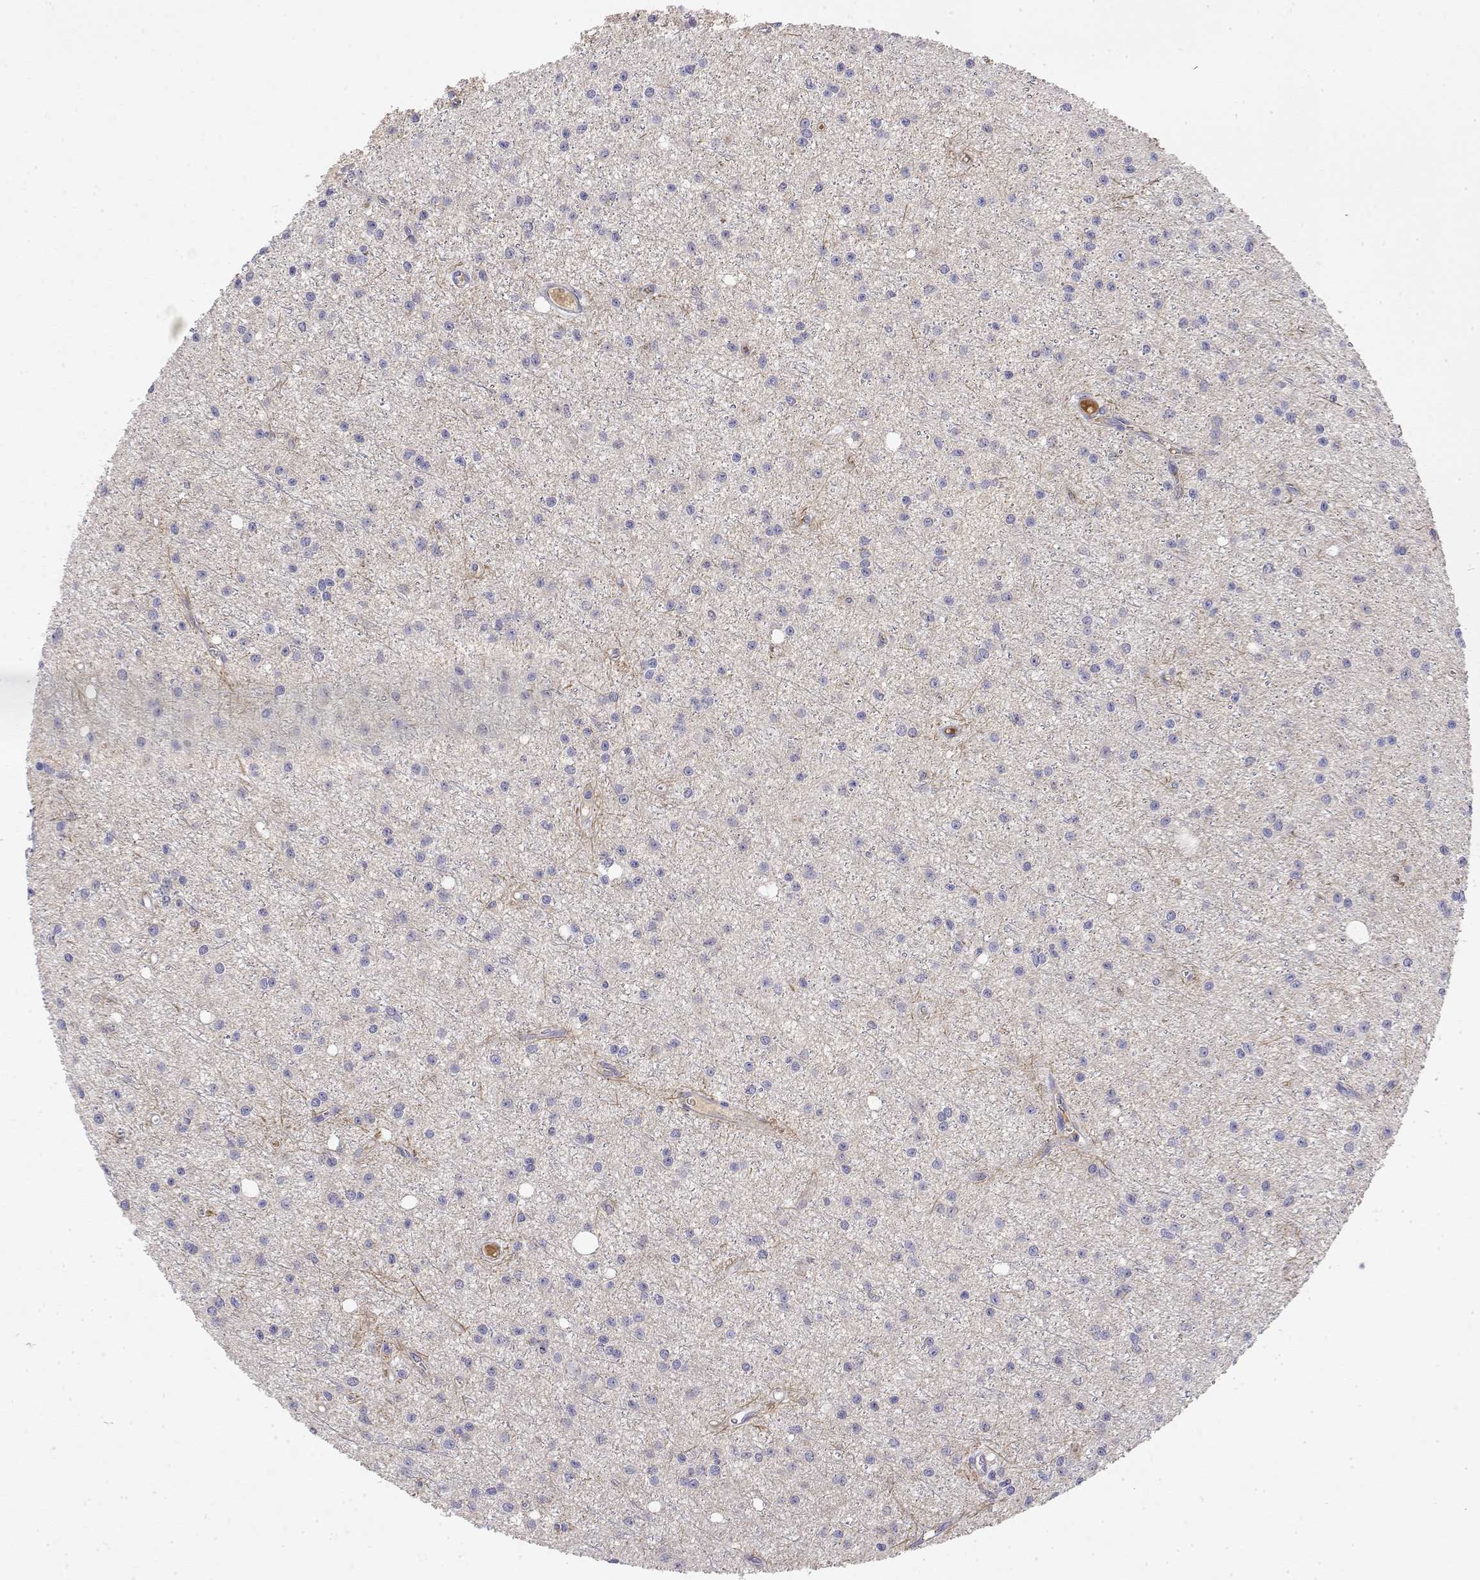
{"staining": {"intensity": "negative", "quantity": "none", "location": "none"}, "tissue": "glioma", "cell_type": "Tumor cells", "image_type": "cancer", "snomed": [{"axis": "morphology", "description": "Glioma, malignant, Low grade"}, {"axis": "topography", "description": "Brain"}], "caption": "Immunohistochemistry photomicrograph of malignant low-grade glioma stained for a protein (brown), which reveals no expression in tumor cells. The staining is performed using DAB brown chromogen with nuclei counter-stained in using hematoxylin.", "gene": "GGACT", "patient": {"sex": "male", "age": 27}}